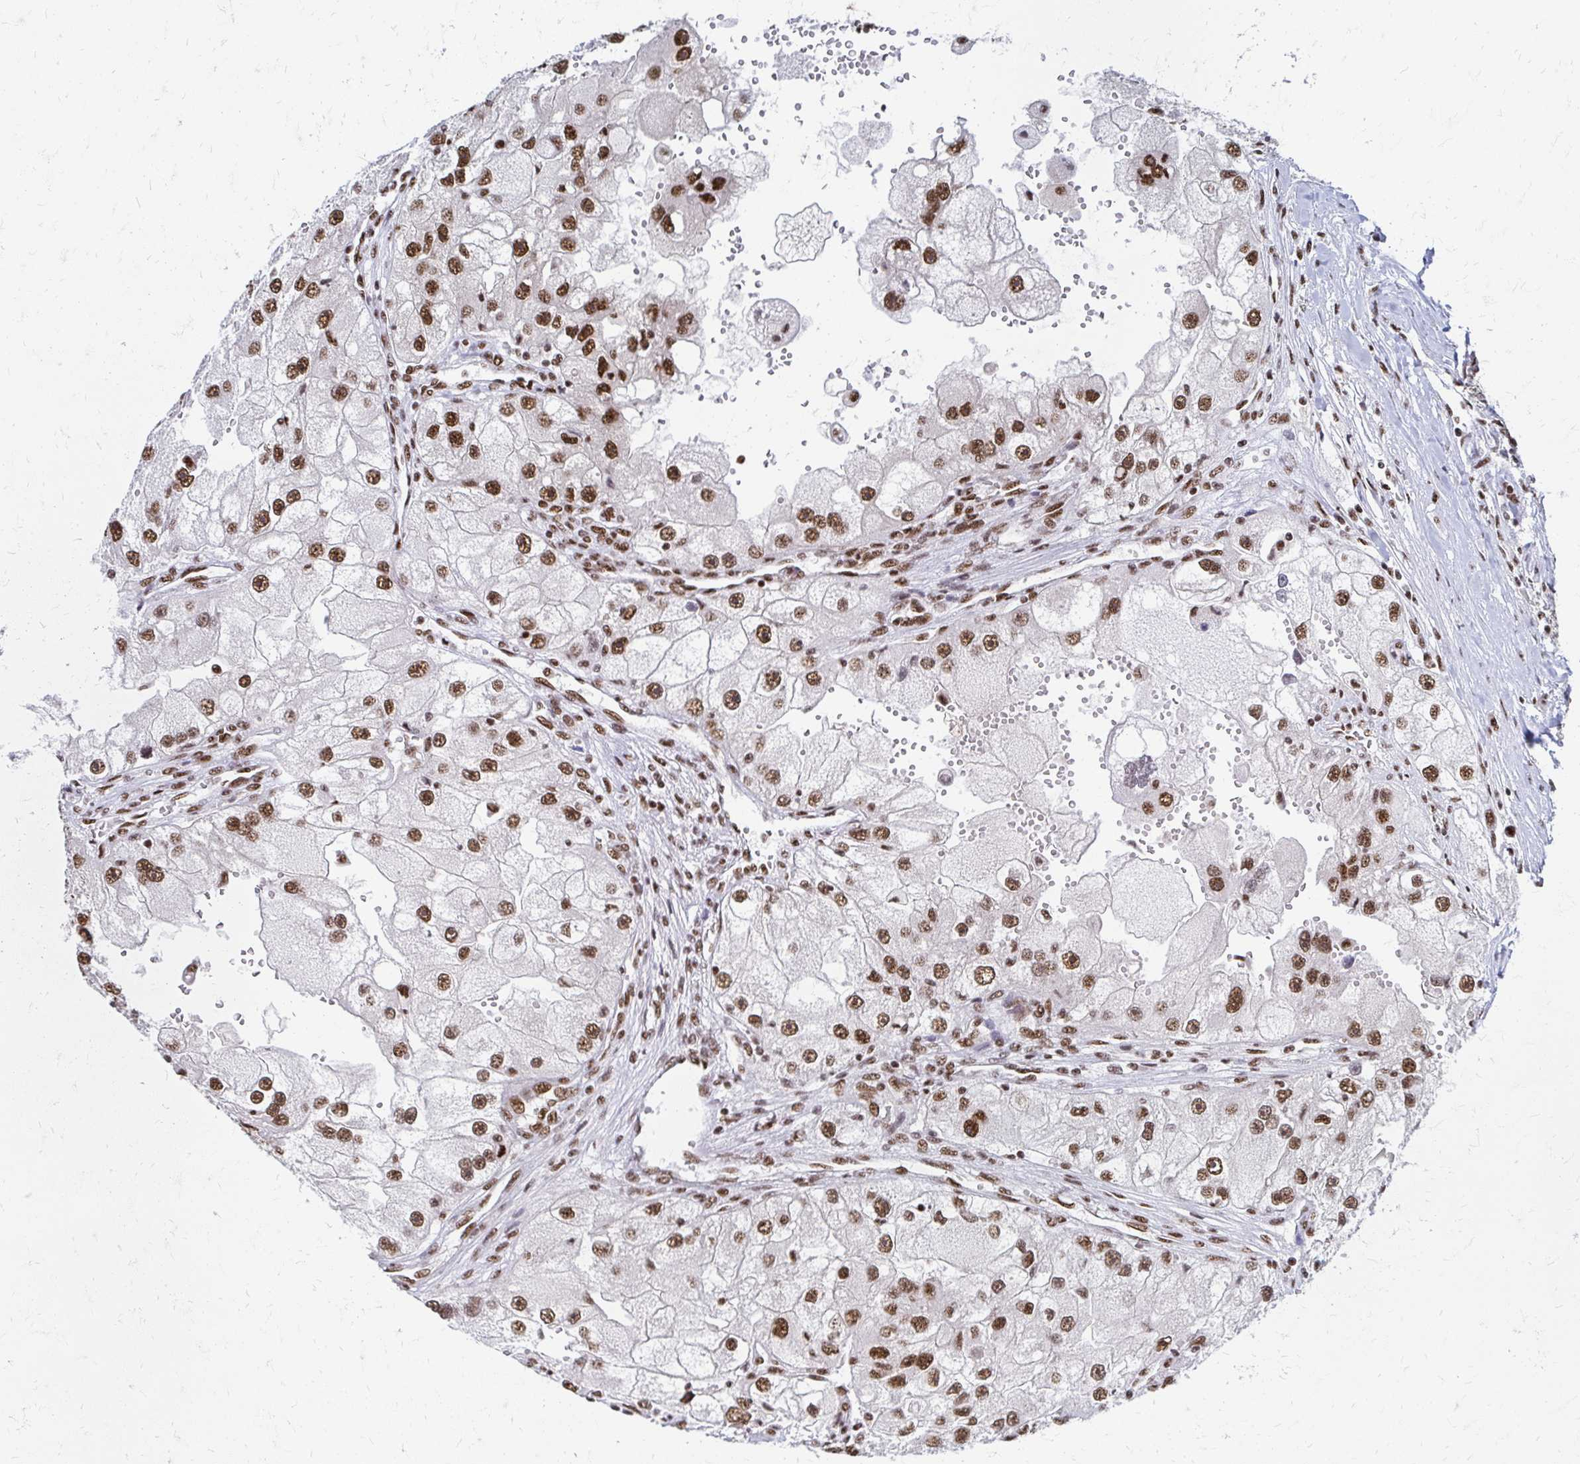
{"staining": {"intensity": "moderate", "quantity": ">75%", "location": "nuclear"}, "tissue": "renal cancer", "cell_type": "Tumor cells", "image_type": "cancer", "snomed": [{"axis": "morphology", "description": "Adenocarcinoma, NOS"}, {"axis": "topography", "description": "Kidney"}], "caption": "The histopathology image demonstrates immunohistochemical staining of adenocarcinoma (renal). There is moderate nuclear staining is seen in approximately >75% of tumor cells. (Brightfield microscopy of DAB IHC at high magnification).", "gene": "CNKSR3", "patient": {"sex": "male", "age": 63}}